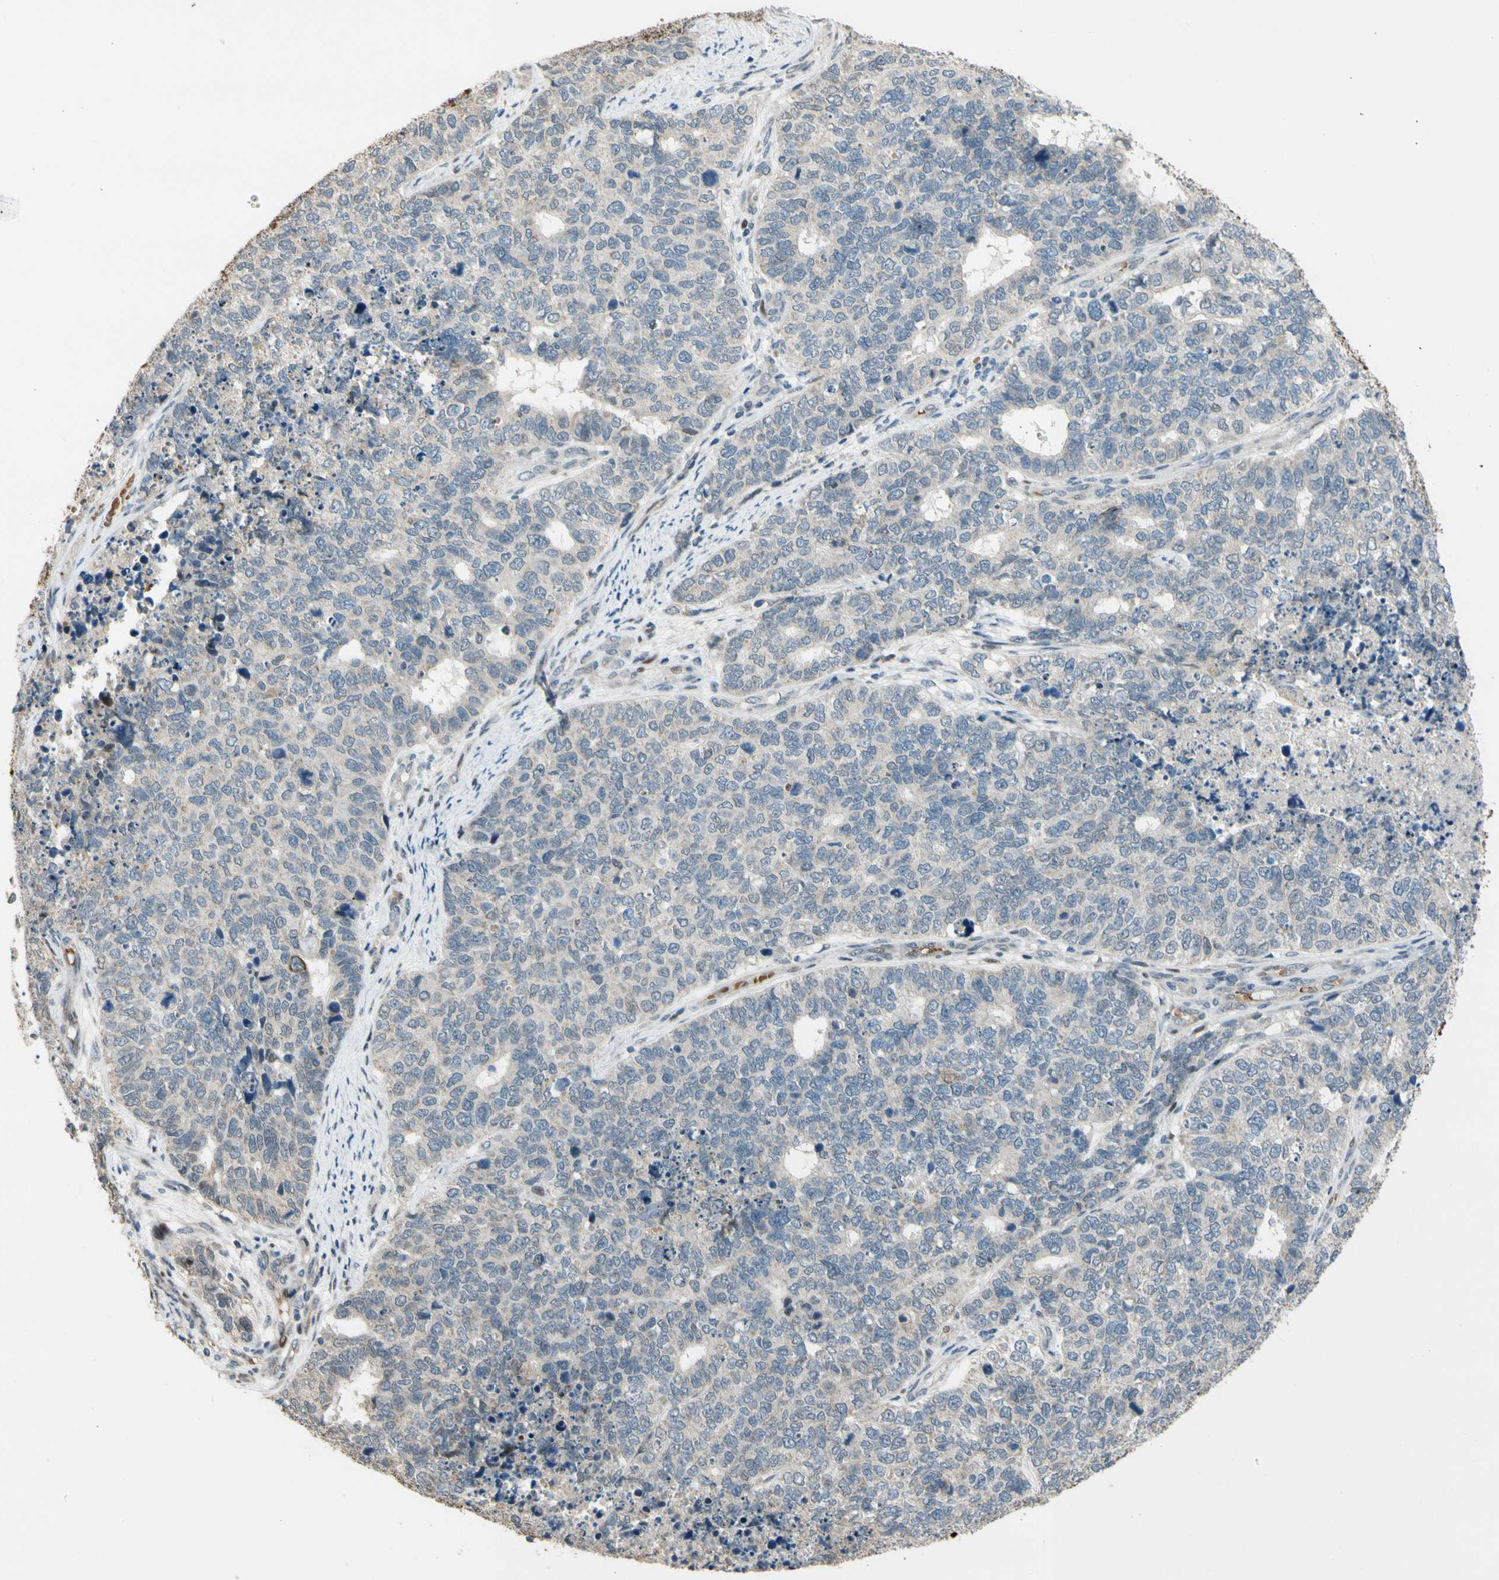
{"staining": {"intensity": "negative", "quantity": "none", "location": "none"}, "tissue": "cervical cancer", "cell_type": "Tumor cells", "image_type": "cancer", "snomed": [{"axis": "morphology", "description": "Squamous cell carcinoma, NOS"}, {"axis": "topography", "description": "Cervix"}], "caption": "High power microscopy photomicrograph of an IHC photomicrograph of cervical cancer, revealing no significant expression in tumor cells. Nuclei are stained in blue.", "gene": "ZNF184", "patient": {"sex": "female", "age": 63}}